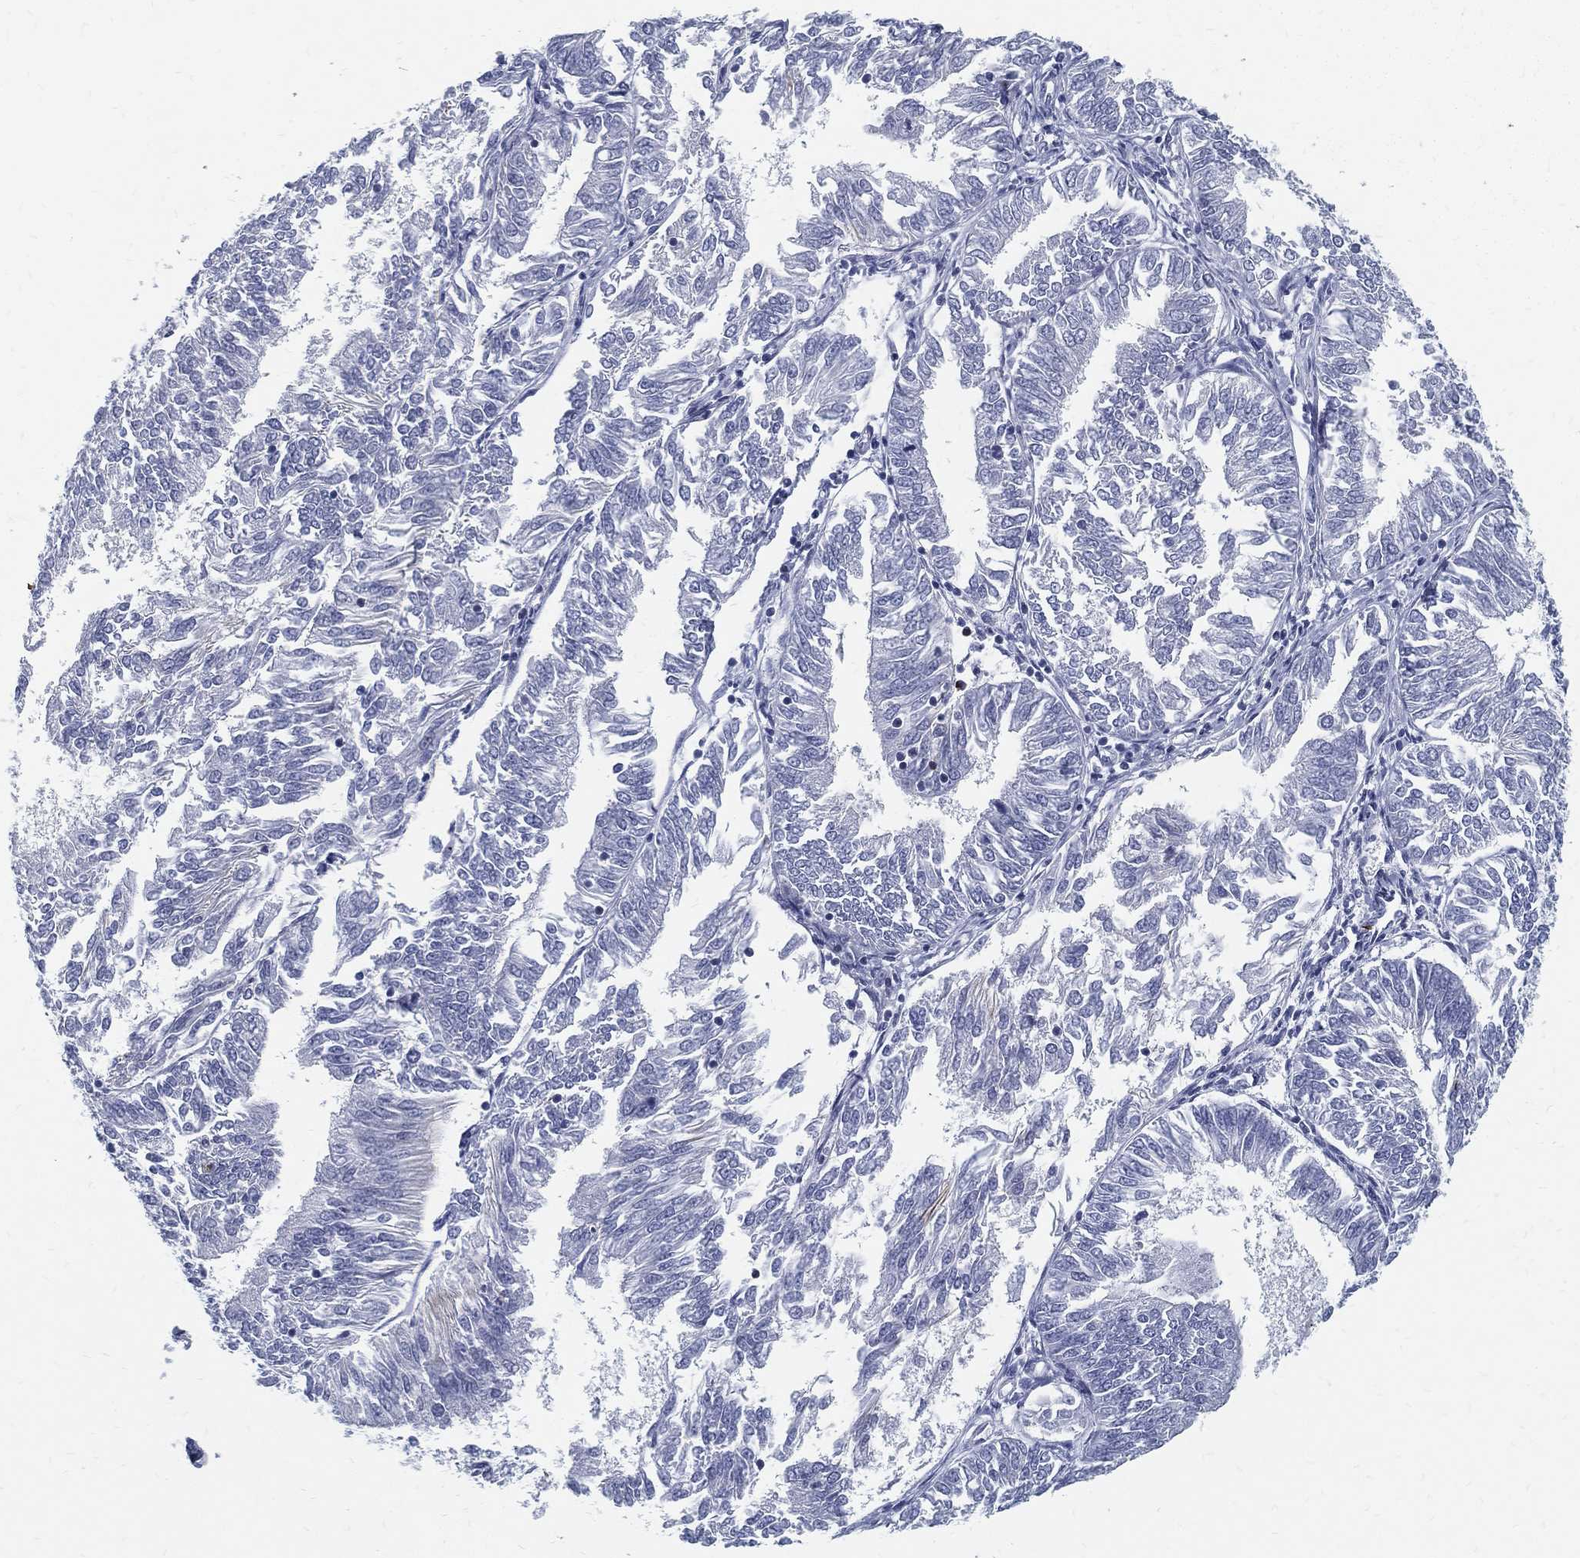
{"staining": {"intensity": "negative", "quantity": "none", "location": "none"}, "tissue": "endometrial cancer", "cell_type": "Tumor cells", "image_type": "cancer", "snomed": [{"axis": "morphology", "description": "Adenocarcinoma, NOS"}, {"axis": "topography", "description": "Endometrium"}], "caption": "Adenocarcinoma (endometrial) stained for a protein using IHC shows no positivity tumor cells.", "gene": "SPPL2C", "patient": {"sex": "female", "age": 58}}